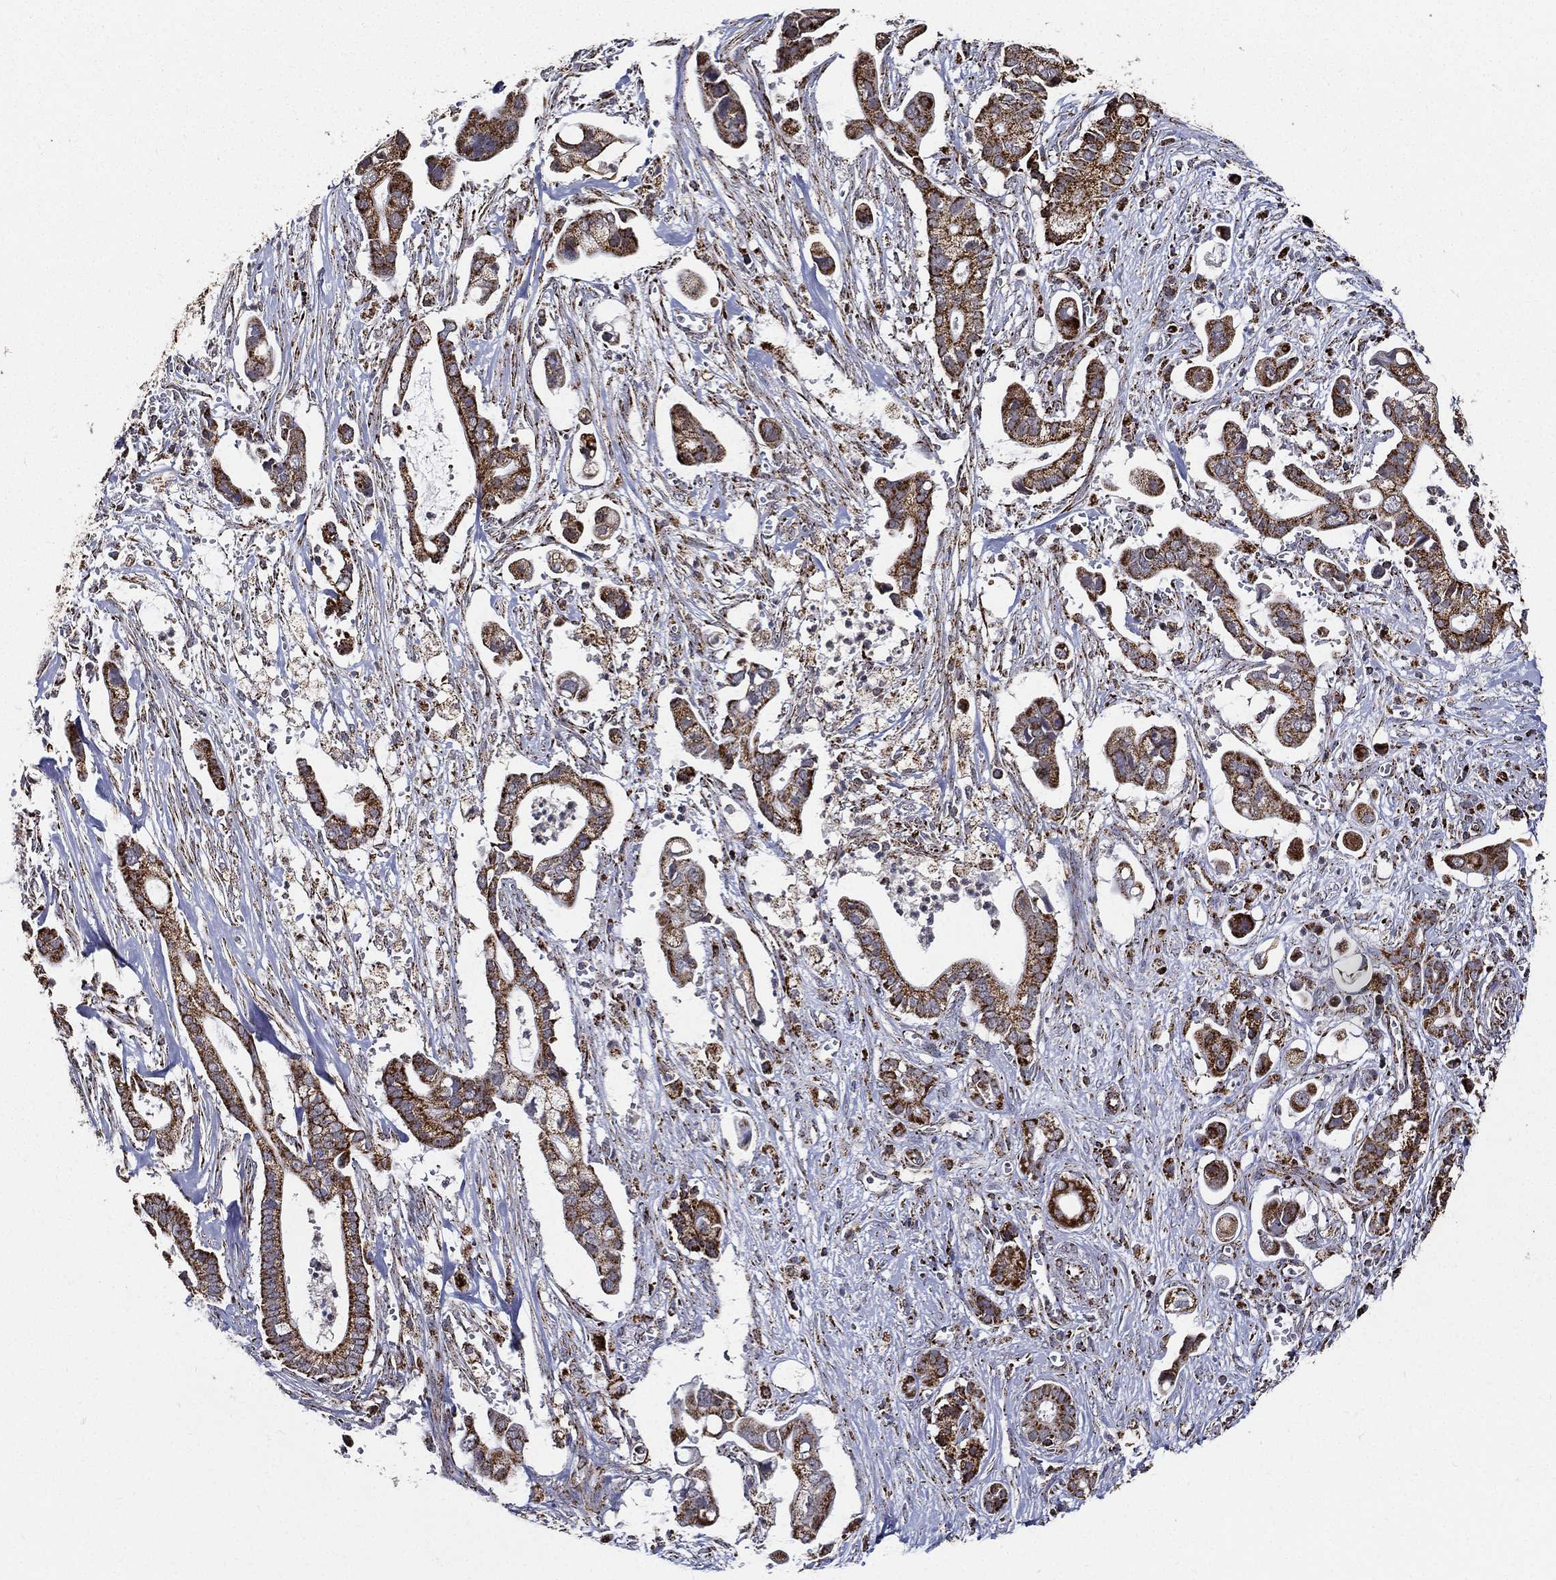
{"staining": {"intensity": "strong", "quantity": ">75%", "location": "cytoplasmic/membranous"}, "tissue": "pancreatic cancer", "cell_type": "Tumor cells", "image_type": "cancer", "snomed": [{"axis": "morphology", "description": "Adenocarcinoma, NOS"}, {"axis": "topography", "description": "Pancreas"}], "caption": "Tumor cells demonstrate high levels of strong cytoplasmic/membranous expression in about >75% of cells in pancreatic adenocarcinoma.", "gene": "NDUFAB1", "patient": {"sex": "male", "age": 61}}